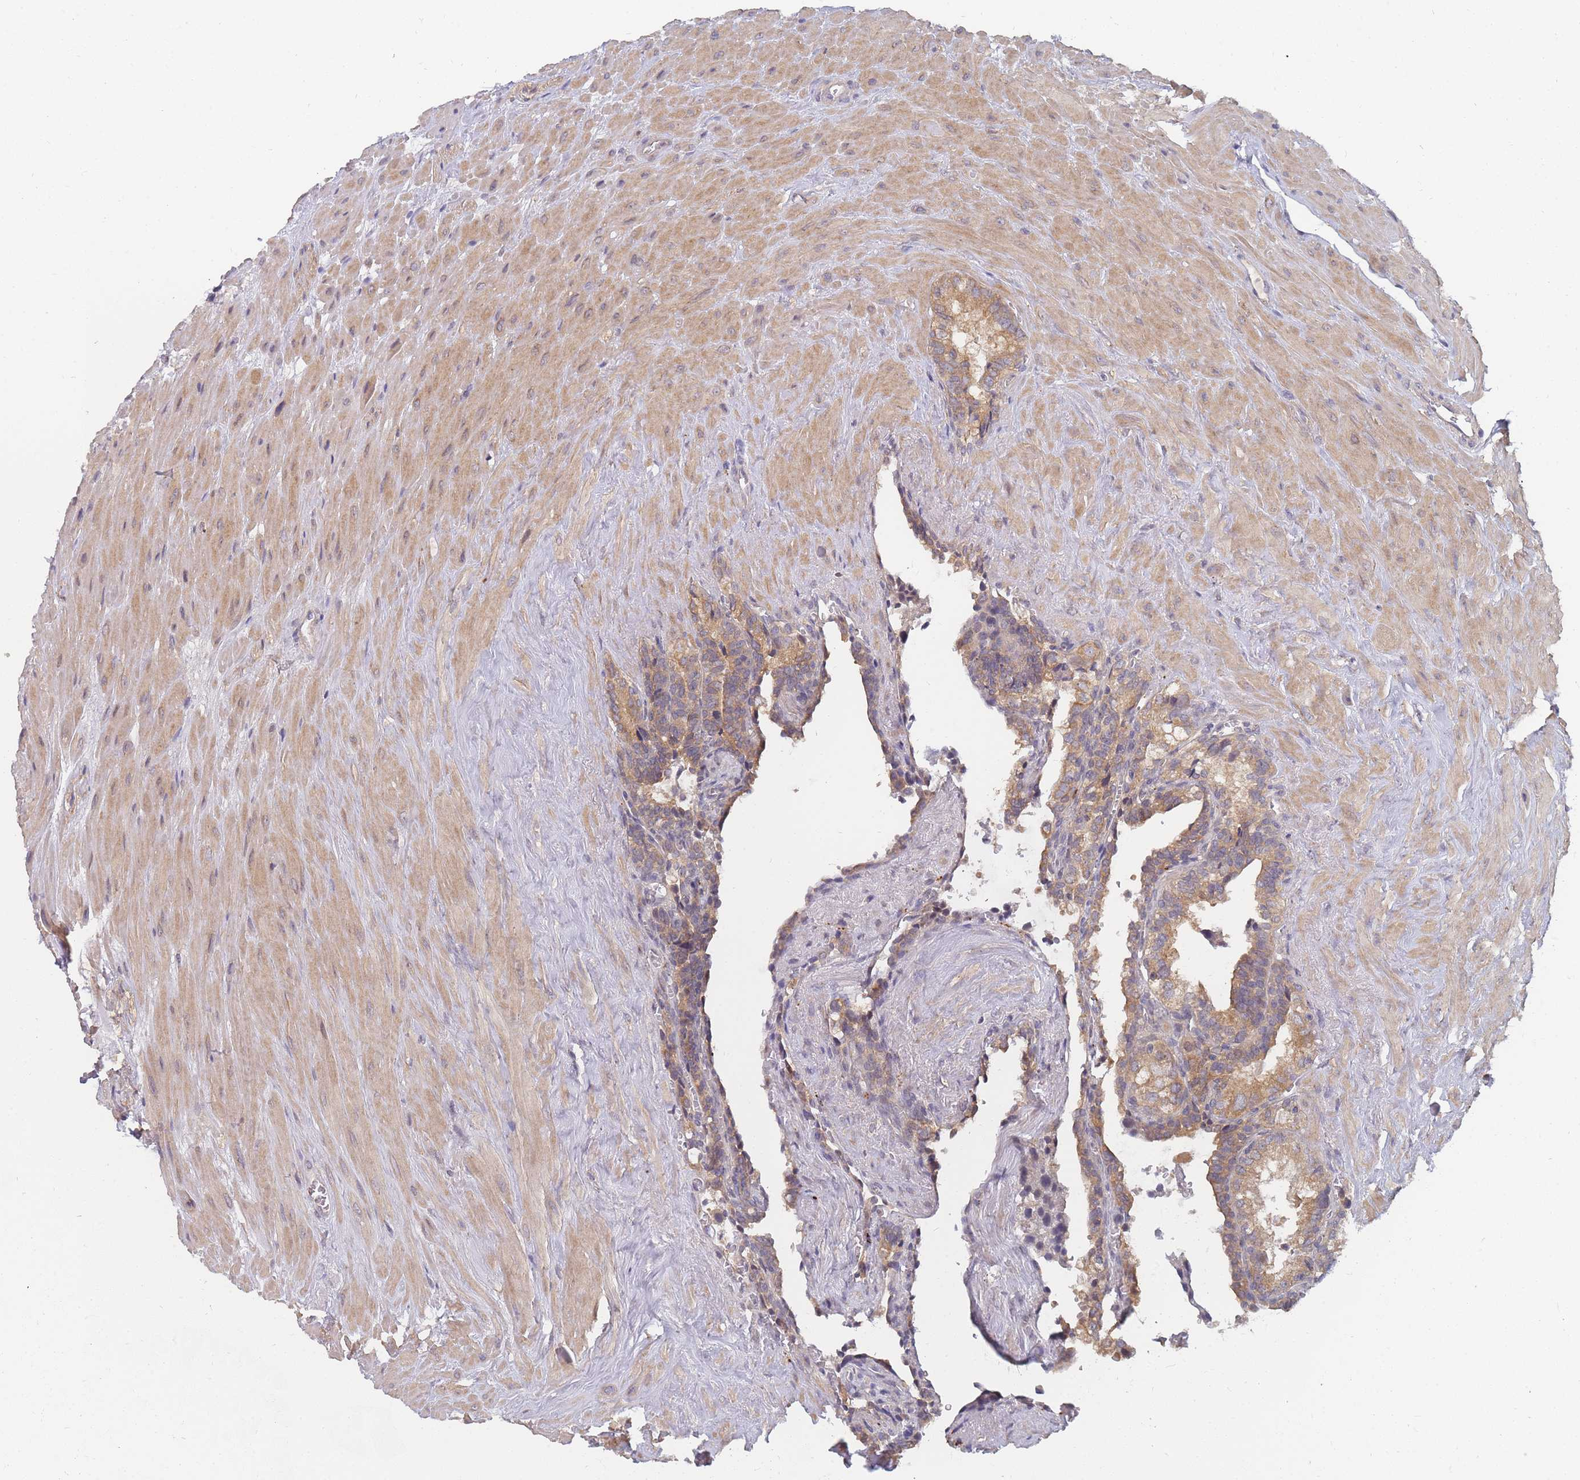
{"staining": {"intensity": "moderate", "quantity": "25%-75%", "location": "cytoplasmic/membranous"}, "tissue": "seminal vesicle", "cell_type": "Glandular cells", "image_type": "normal", "snomed": [{"axis": "morphology", "description": "Normal tissue, NOS"}, {"axis": "topography", "description": "Seminal veicle"}], "caption": "DAB (3,3'-diaminobenzidine) immunohistochemical staining of unremarkable human seminal vesicle reveals moderate cytoplasmic/membranous protein staining in approximately 25%-75% of glandular cells.", "gene": "SLC35F5", "patient": {"sex": "male", "age": 68}}